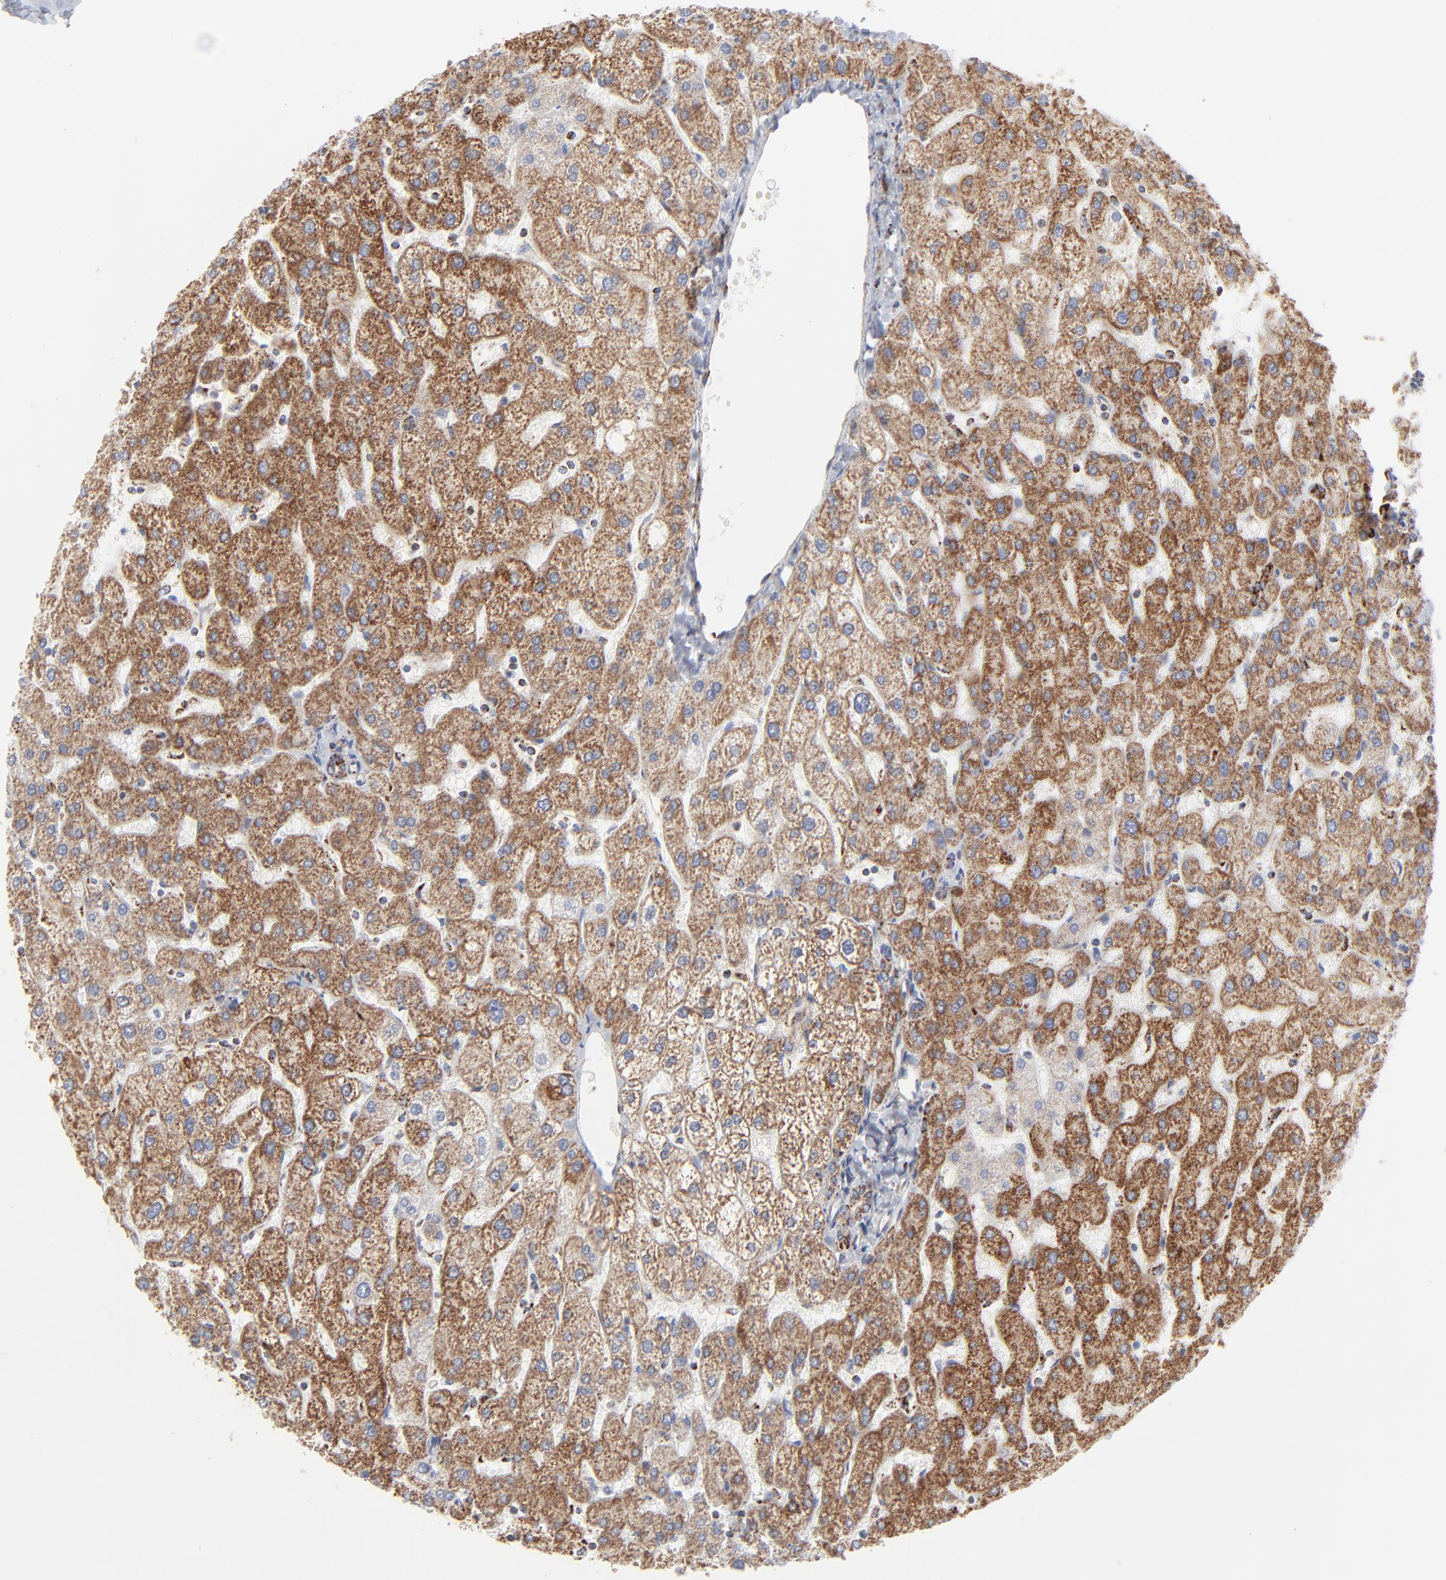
{"staining": {"intensity": "moderate", "quantity": ">75%", "location": "cytoplasmic/membranous"}, "tissue": "liver", "cell_type": "Cholangiocytes", "image_type": "normal", "snomed": [{"axis": "morphology", "description": "Normal tissue, NOS"}, {"axis": "topography", "description": "Liver"}], "caption": "High-magnification brightfield microscopy of unremarkable liver stained with DAB (3,3'-diaminobenzidine) (brown) and counterstained with hematoxylin (blue). cholangiocytes exhibit moderate cytoplasmic/membranous expression is present in about>75% of cells.", "gene": "ASB3", "patient": {"sex": "male", "age": 67}}